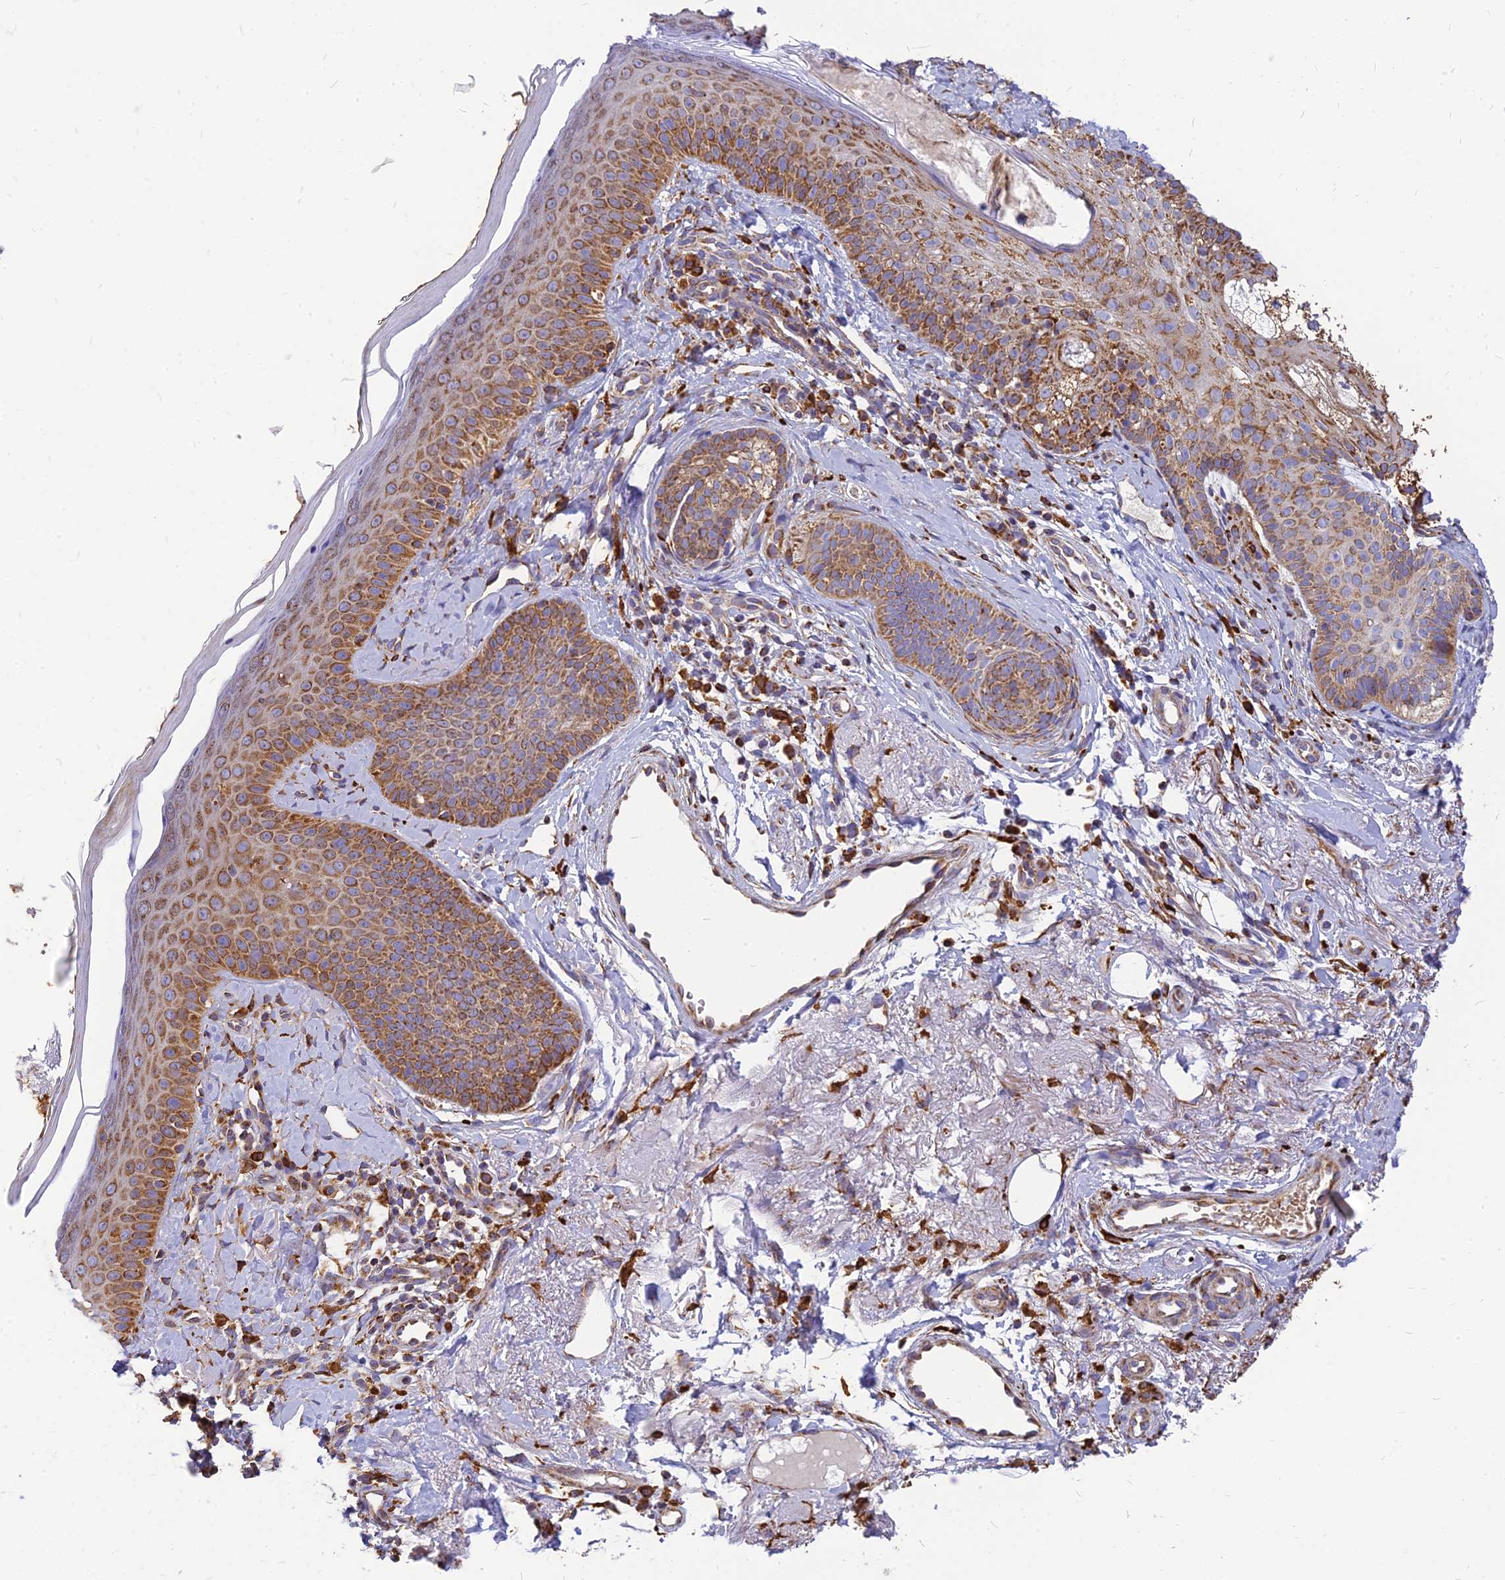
{"staining": {"intensity": "strong", "quantity": ">75%", "location": "cytoplasmic/membranous"}, "tissue": "skin", "cell_type": "Fibroblasts", "image_type": "normal", "snomed": [{"axis": "morphology", "description": "Normal tissue, NOS"}, {"axis": "topography", "description": "Skin"}], "caption": "Approximately >75% of fibroblasts in benign human skin reveal strong cytoplasmic/membranous protein positivity as visualized by brown immunohistochemical staining.", "gene": "THUMPD2", "patient": {"sex": "male", "age": 57}}